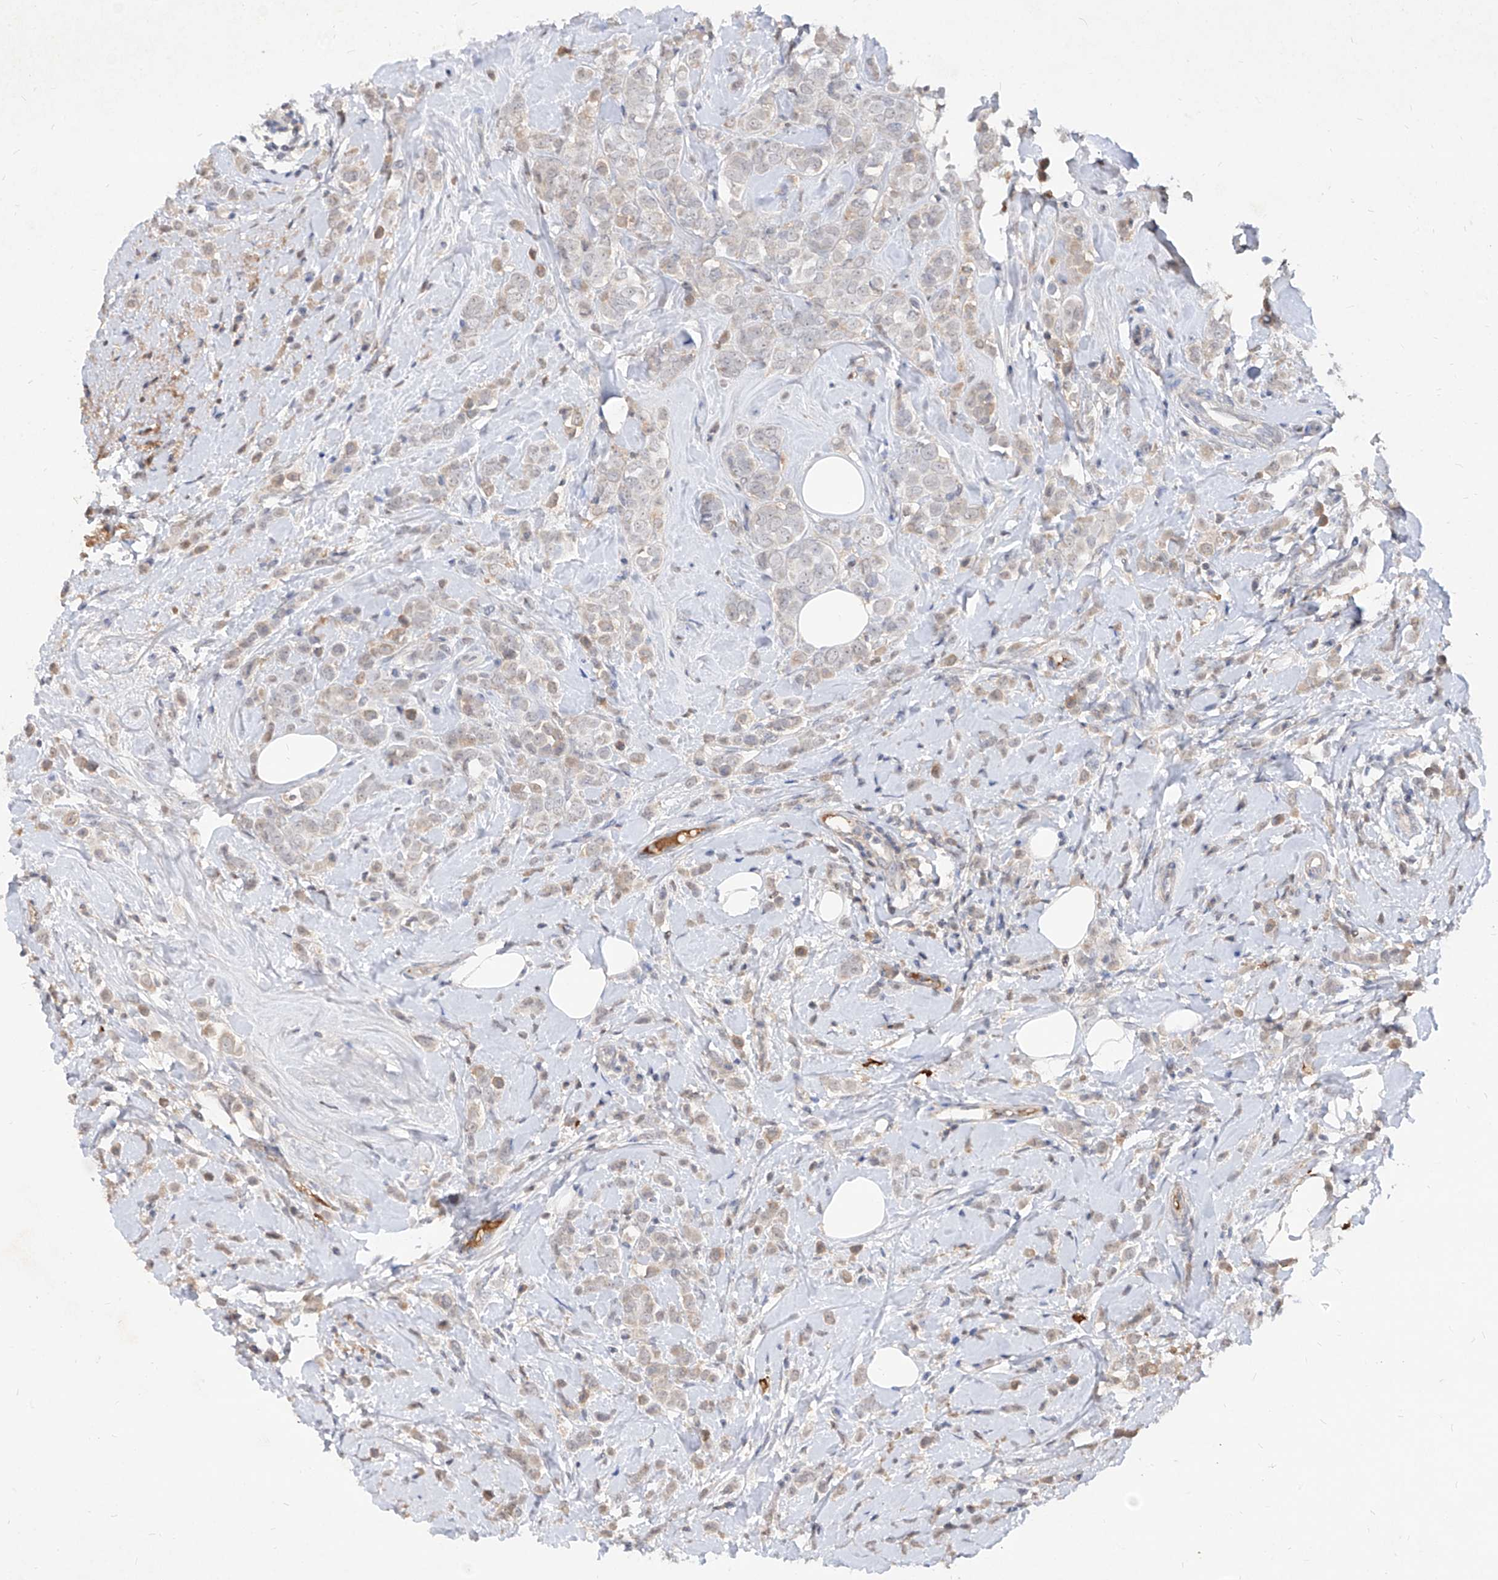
{"staining": {"intensity": "negative", "quantity": "none", "location": "none"}, "tissue": "breast cancer", "cell_type": "Tumor cells", "image_type": "cancer", "snomed": [{"axis": "morphology", "description": "Lobular carcinoma"}, {"axis": "topography", "description": "Breast"}], "caption": "This is an IHC histopathology image of human lobular carcinoma (breast). There is no staining in tumor cells.", "gene": "C4A", "patient": {"sex": "female", "age": 47}}